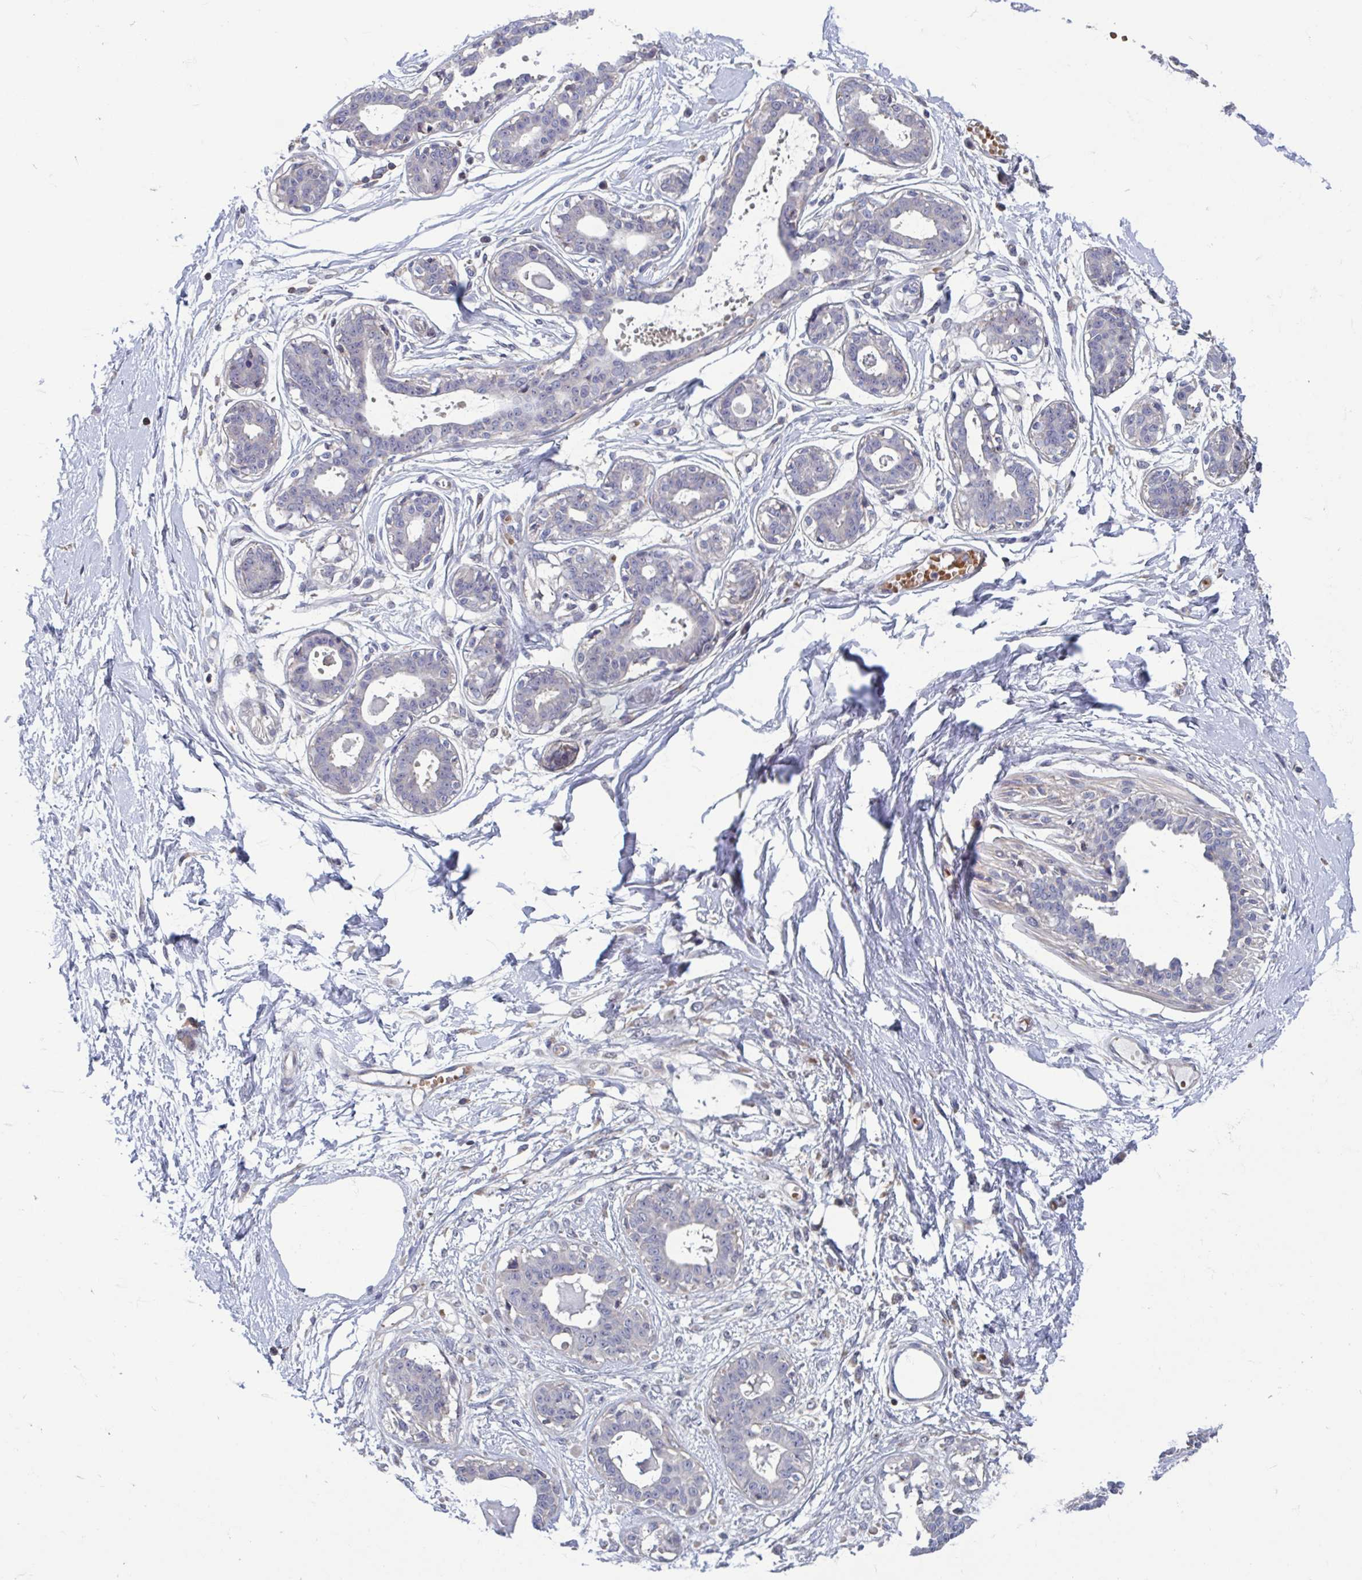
{"staining": {"intensity": "negative", "quantity": "none", "location": "none"}, "tissue": "breast", "cell_type": "Adipocytes", "image_type": "normal", "snomed": [{"axis": "morphology", "description": "Normal tissue, NOS"}, {"axis": "topography", "description": "Breast"}], "caption": "IHC histopathology image of normal human breast stained for a protein (brown), which demonstrates no staining in adipocytes. Nuclei are stained in blue.", "gene": "LRRC38", "patient": {"sex": "female", "age": 45}}